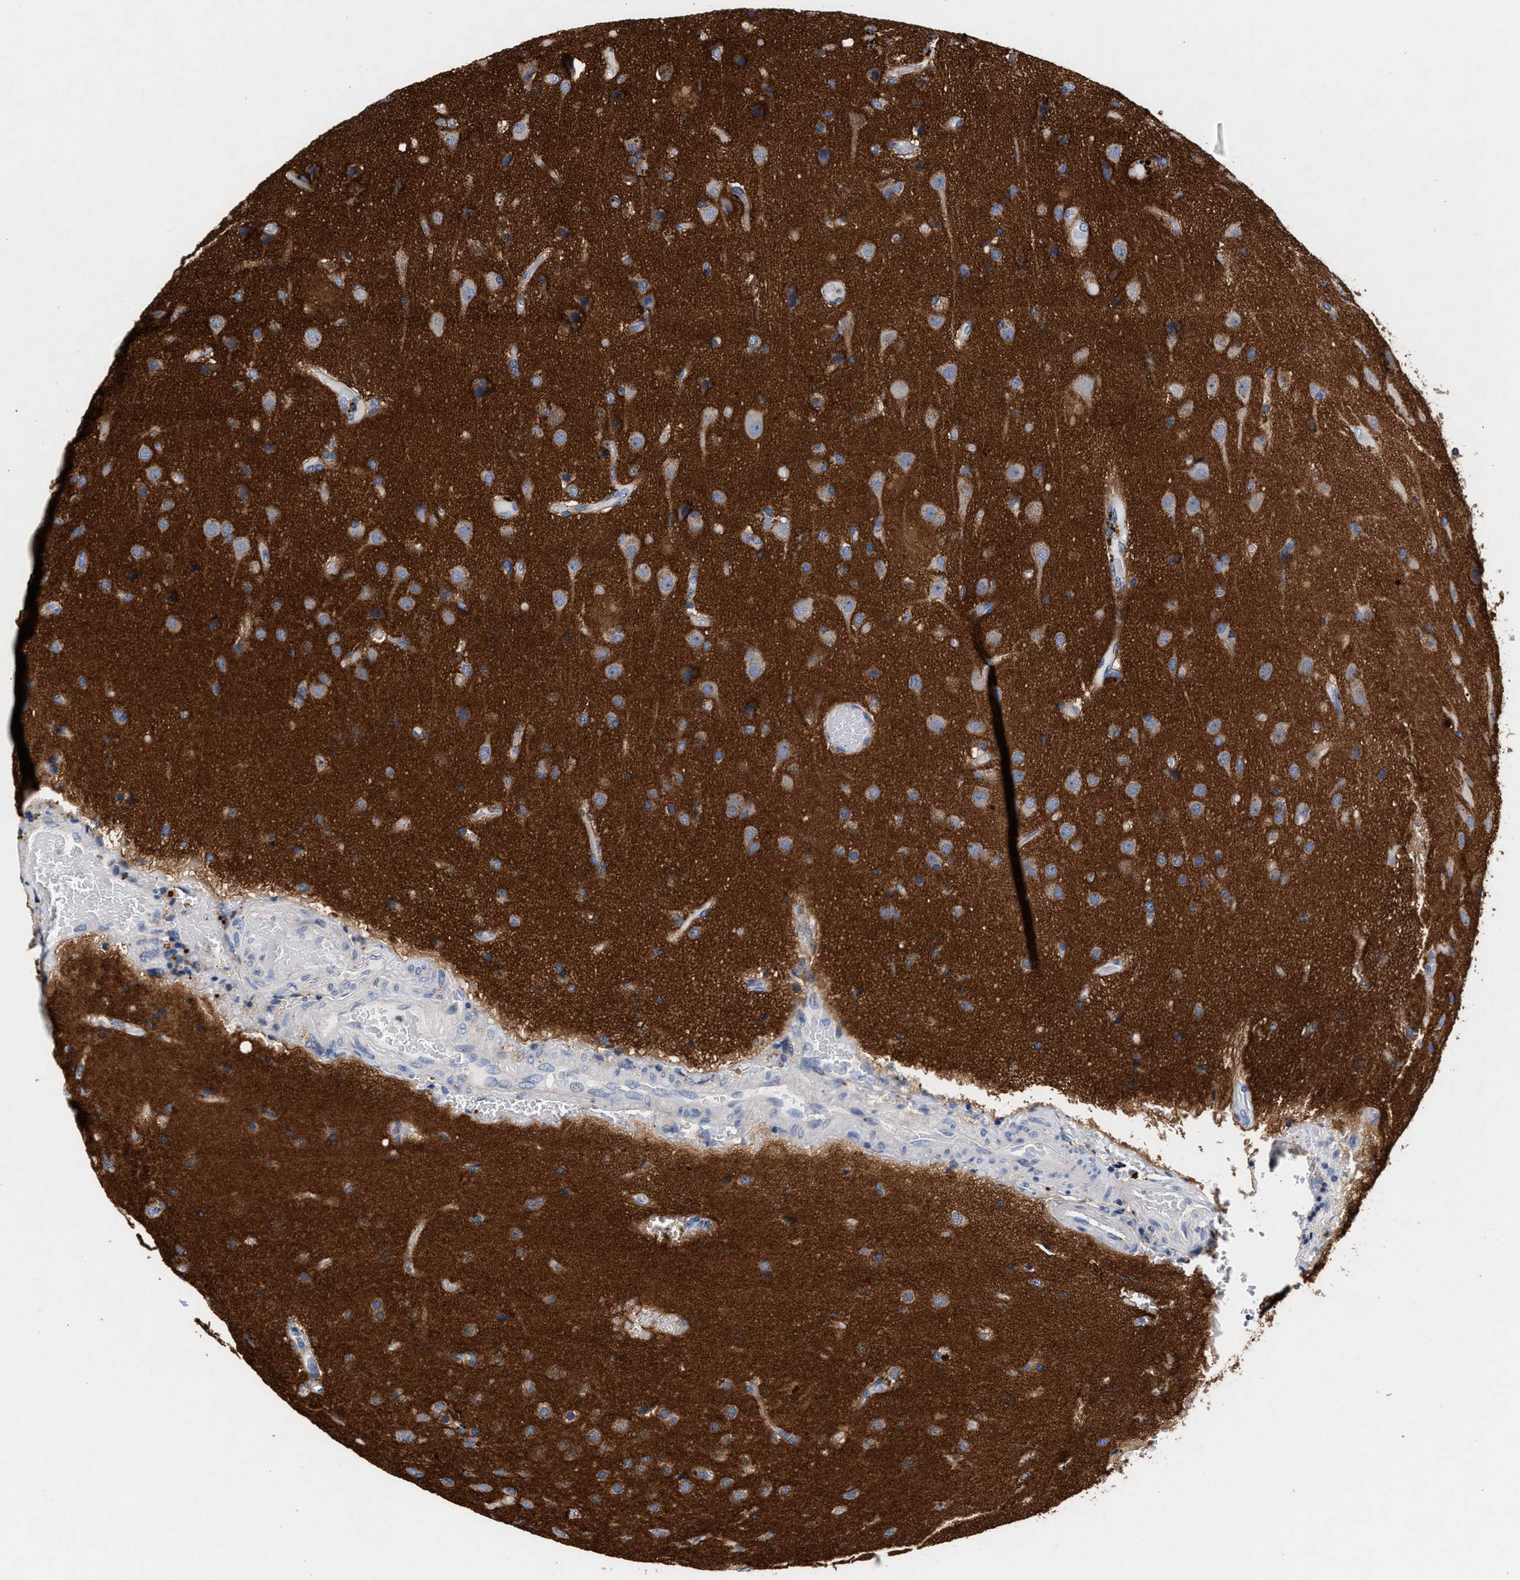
{"staining": {"intensity": "negative", "quantity": "none", "location": "none"}, "tissue": "glioma", "cell_type": "Tumor cells", "image_type": "cancer", "snomed": [{"axis": "morphology", "description": "Normal tissue, NOS"}, {"axis": "morphology", "description": "Glioma, malignant, High grade"}, {"axis": "topography", "description": "Cerebral cortex"}], "caption": "Tumor cells are negative for brown protein staining in malignant glioma (high-grade).", "gene": "GNAI3", "patient": {"sex": "male", "age": 77}}